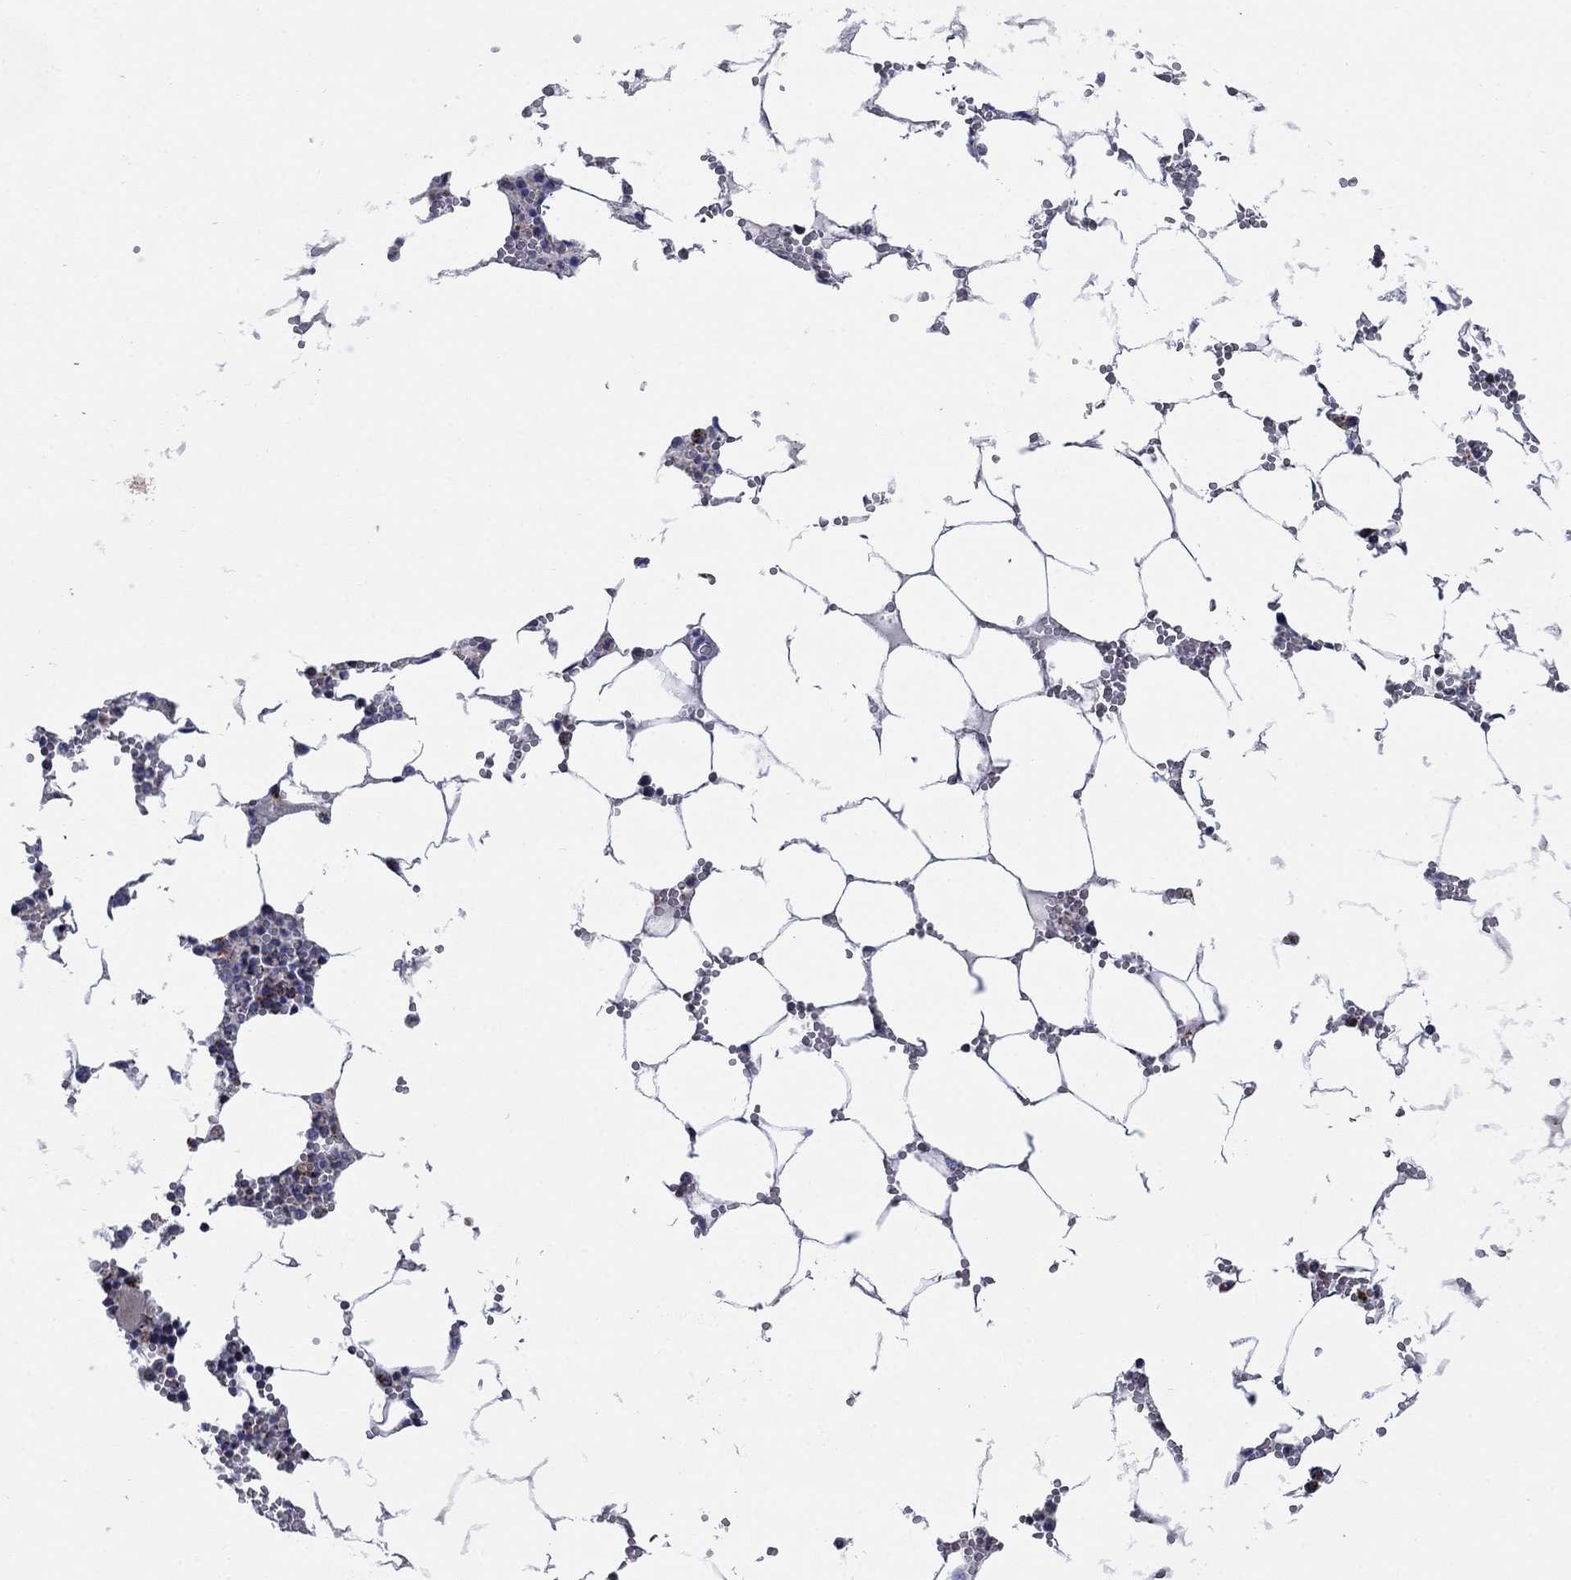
{"staining": {"intensity": "negative", "quantity": "none", "location": "none"}, "tissue": "bone marrow", "cell_type": "Hematopoietic cells", "image_type": "normal", "snomed": [{"axis": "morphology", "description": "Normal tissue, NOS"}, {"axis": "topography", "description": "Bone marrow"}], "caption": "DAB immunohistochemical staining of normal human bone marrow shows no significant positivity in hematopoietic cells.", "gene": "HPS5", "patient": {"sex": "female", "age": 64}}